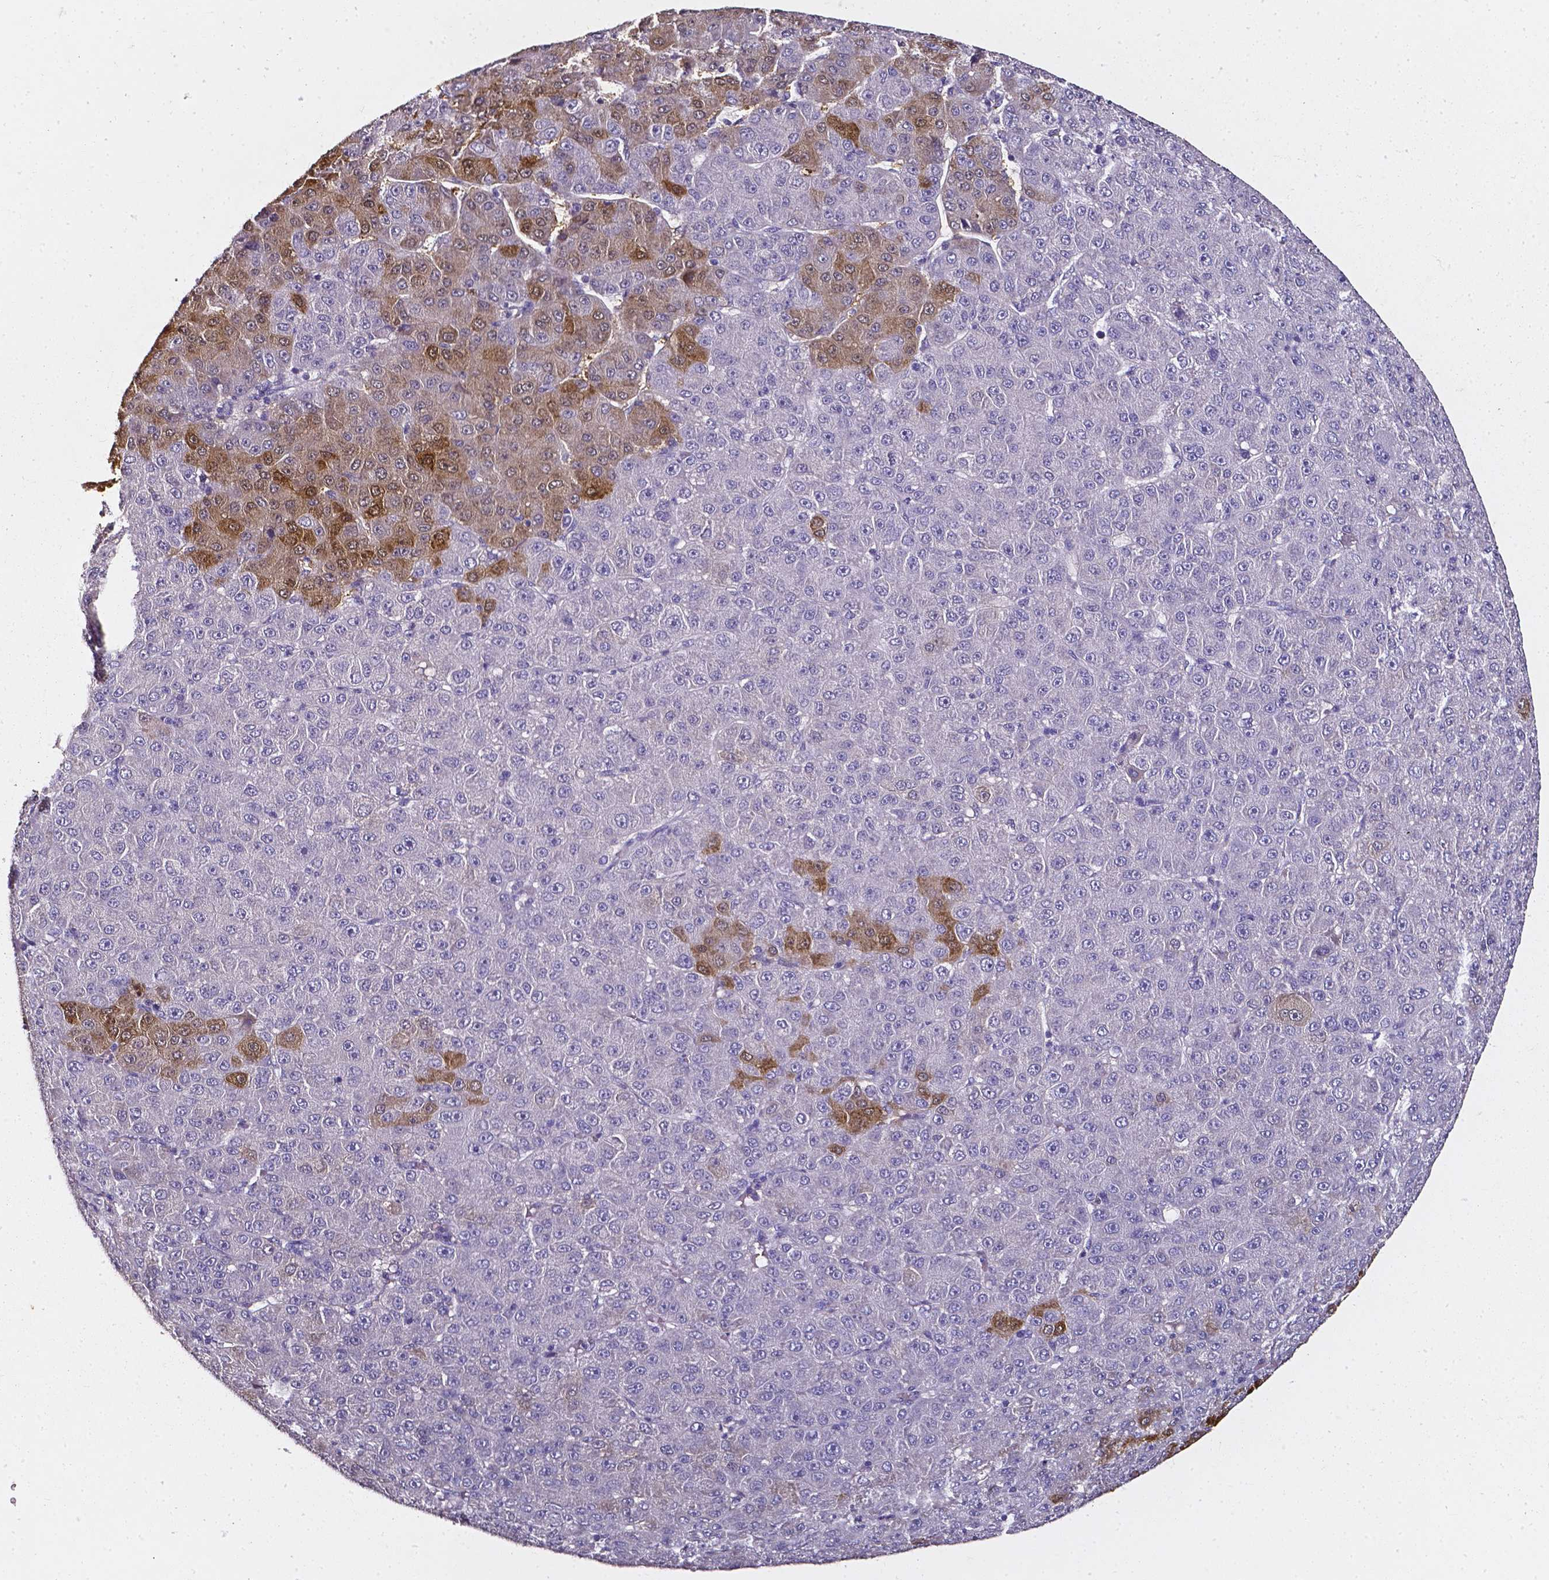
{"staining": {"intensity": "moderate", "quantity": "<25%", "location": "cytoplasmic/membranous,nuclear"}, "tissue": "liver cancer", "cell_type": "Tumor cells", "image_type": "cancer", "snomed": [{"axis": "morphology", "description": "Carcinoma, Hepatocellular, NOS"}, {"axis": "topography", "description": "Liver"}], "caption": "A high-resolution image shows IHC staining of liver hepatocellular carcinoma, which reveals moderate cytoplasmic/membranous and nuclear positivity in approximately <25% of tumor cells.", "gene": "AKR1B10", "patient": {"sex": "male", "age": 67}}